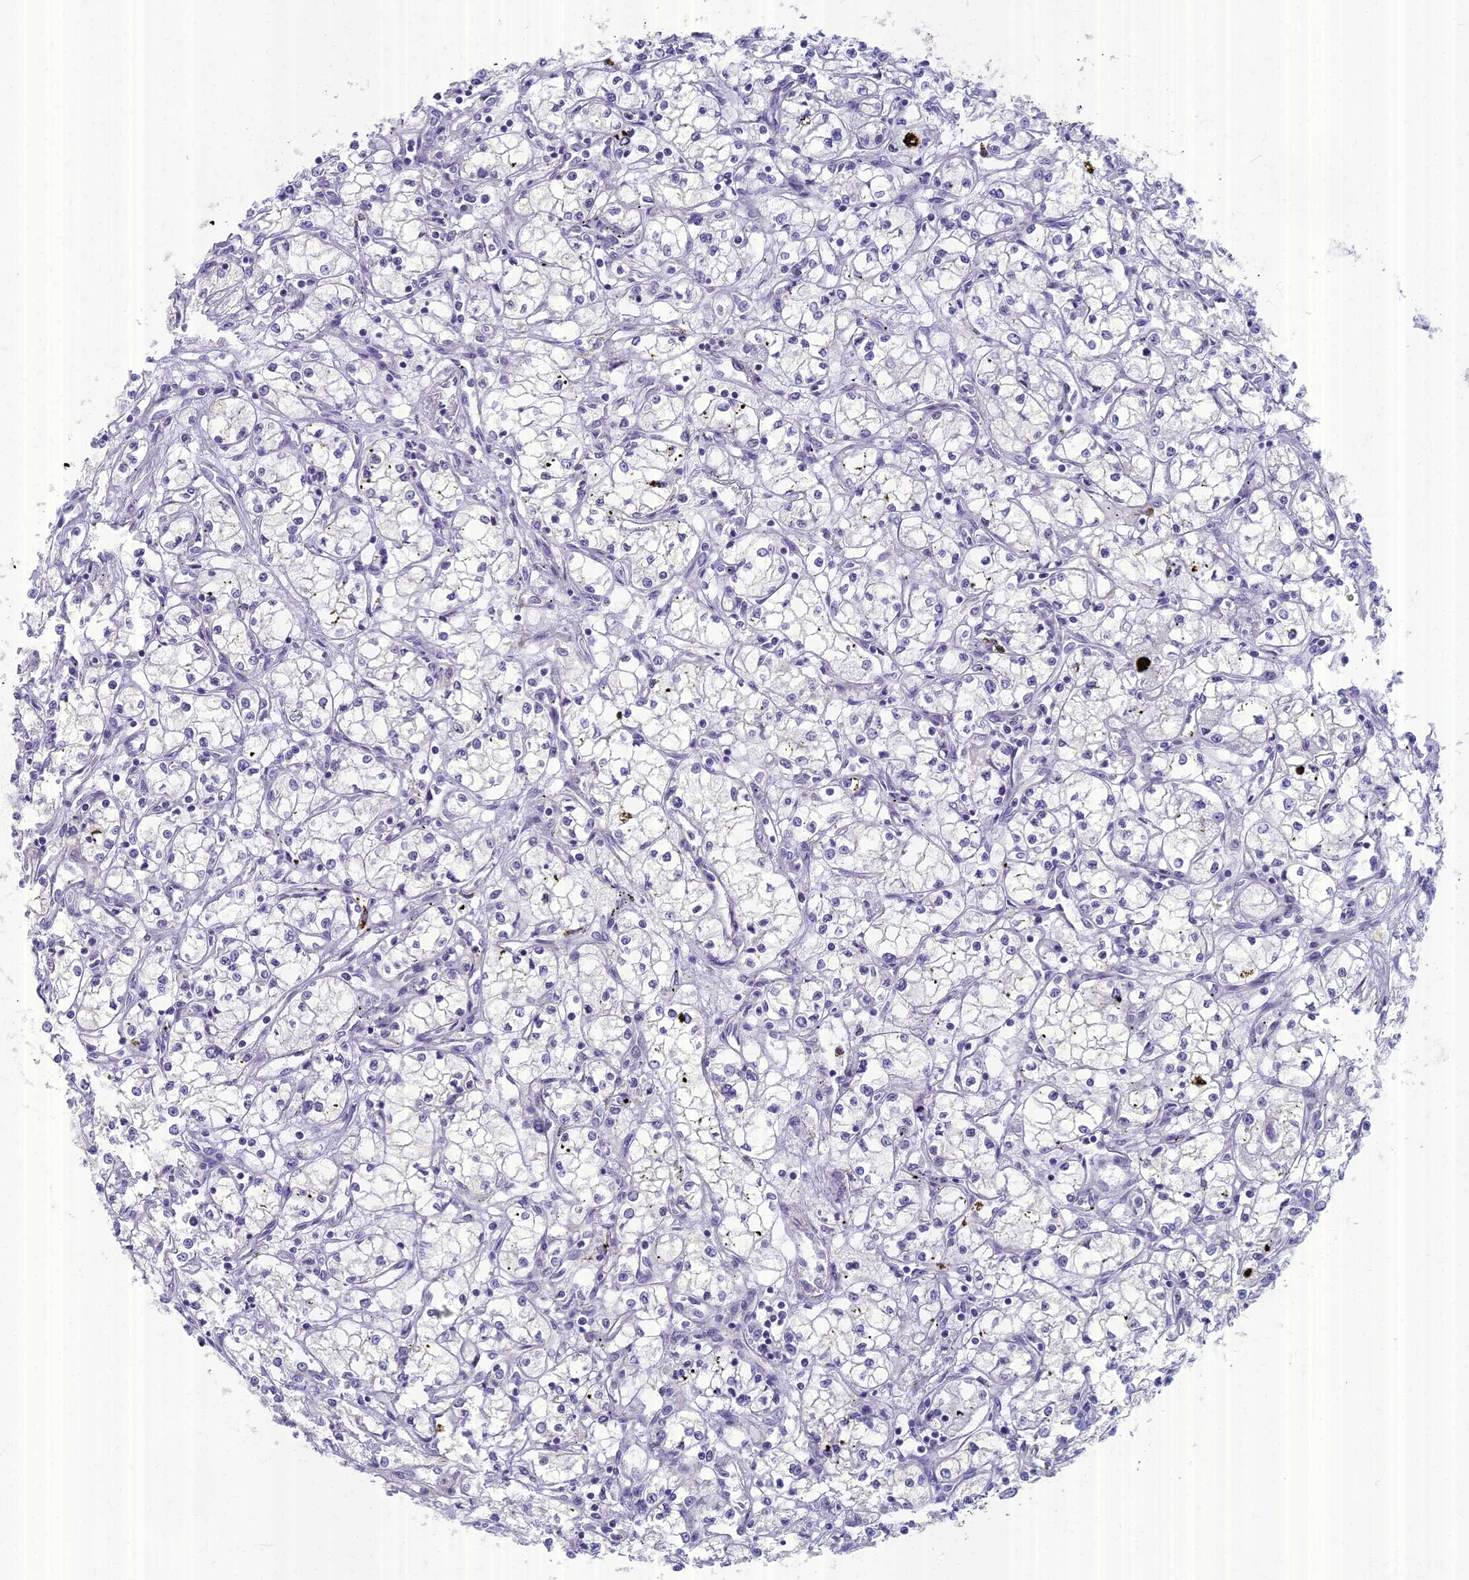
{"staining": {"intensity": "negative", "quantity": "none", "location": "none"}, "tissue": "renal cancer", "cell_type": "Tumor cells", "image_type": "cancer", "snomed": [{"axis": "morphology", "description": "Adenocarcinoma, NOS"}, {"axis": "topography", "description": "Kidney"}], "caption": "Renal cancer was stained to show a protein in brown. There is no significant staining in tumor cells. (Immunohistochemistry, brightfield microscopy, high magnification).", "gene": "AP4E1", "patient": {"sex": "male", "age": 59}}